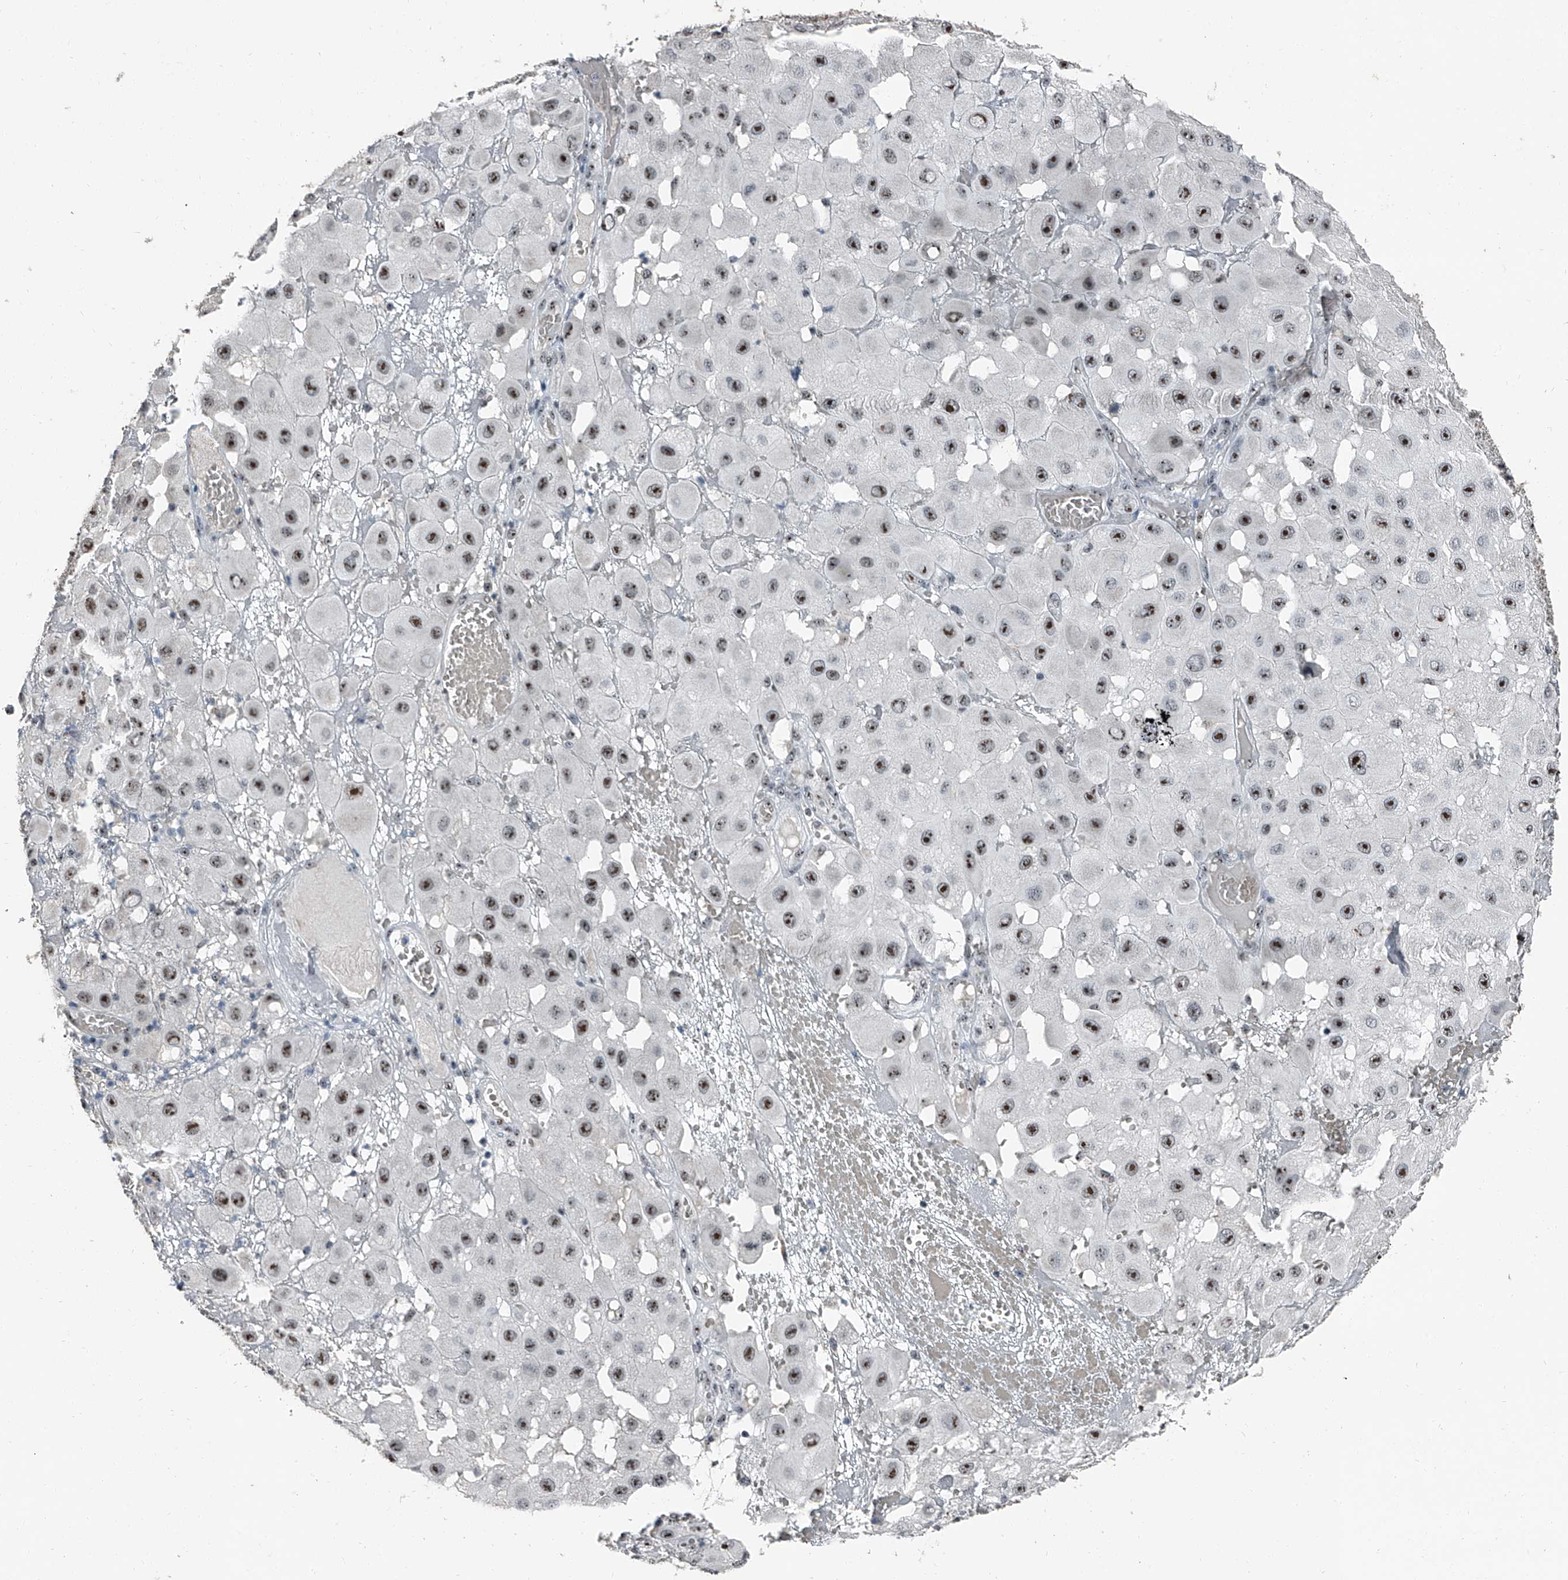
{"staining": {"intensity": "moderate", "quantity": ">75%", "location": "nuclear"}, "tissue": "melanoma", "cell_type": "Tumor cells", "image_type": "cancer", "snomed": [{"axis": "morphology", "description": "Malignant melanoma, NOS"}, {"axis": "topography", "description": "Skin"}], "caption": "Brown immunohistochemical staining in malignant melanoma shows moderate nuclear staining in about >75% of tumor cells. Ihc stains the protein in brown and the nuclei are stained blue.", "gene": "TCOF1", "patient": {"sex": "female", "age": 81}}